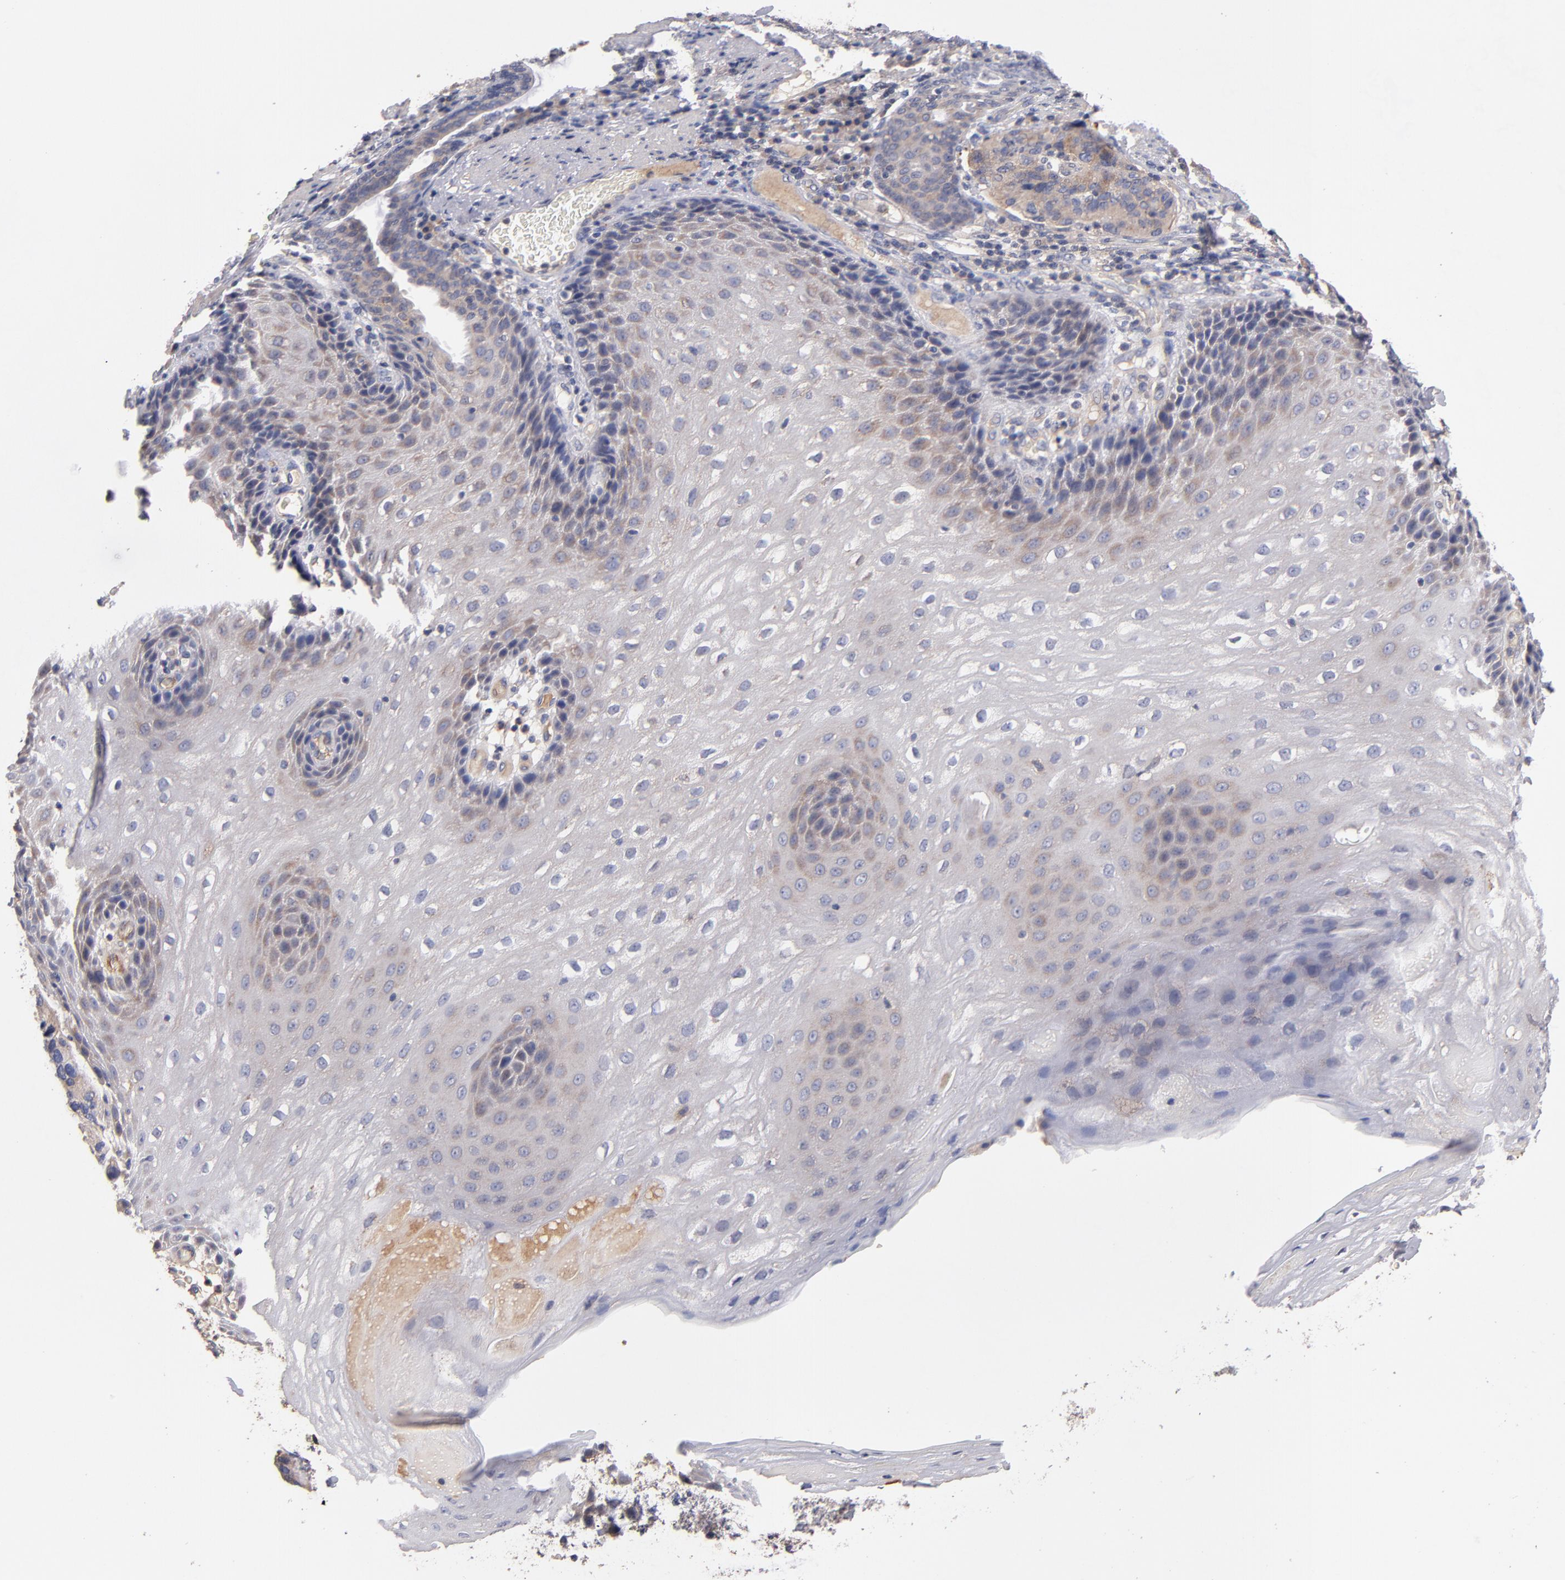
{"staining": {"intensity": "moderate", "quantity": ">75%", "location": "cytoplasmic/membranous"}, "tissue": "stomach cancer", "cell_type": "Tumor cells", "image_type": "cancer", "snomed": [{"axis": "morphology", "description": "Adenocarcinoma, NOS"}, {"axis": "topography", "description": "Esophagus"}, {"axis": "topography", "description": "Stomach"}], "caption": "Stomach cancer was stained to show a protein in brown. There is medium levels of moderate cytoplasmic/membranous expression in approximately >75% of tumor cells.", "gene": "DACT1", "patient": {"sex": "male", "age": 74}}